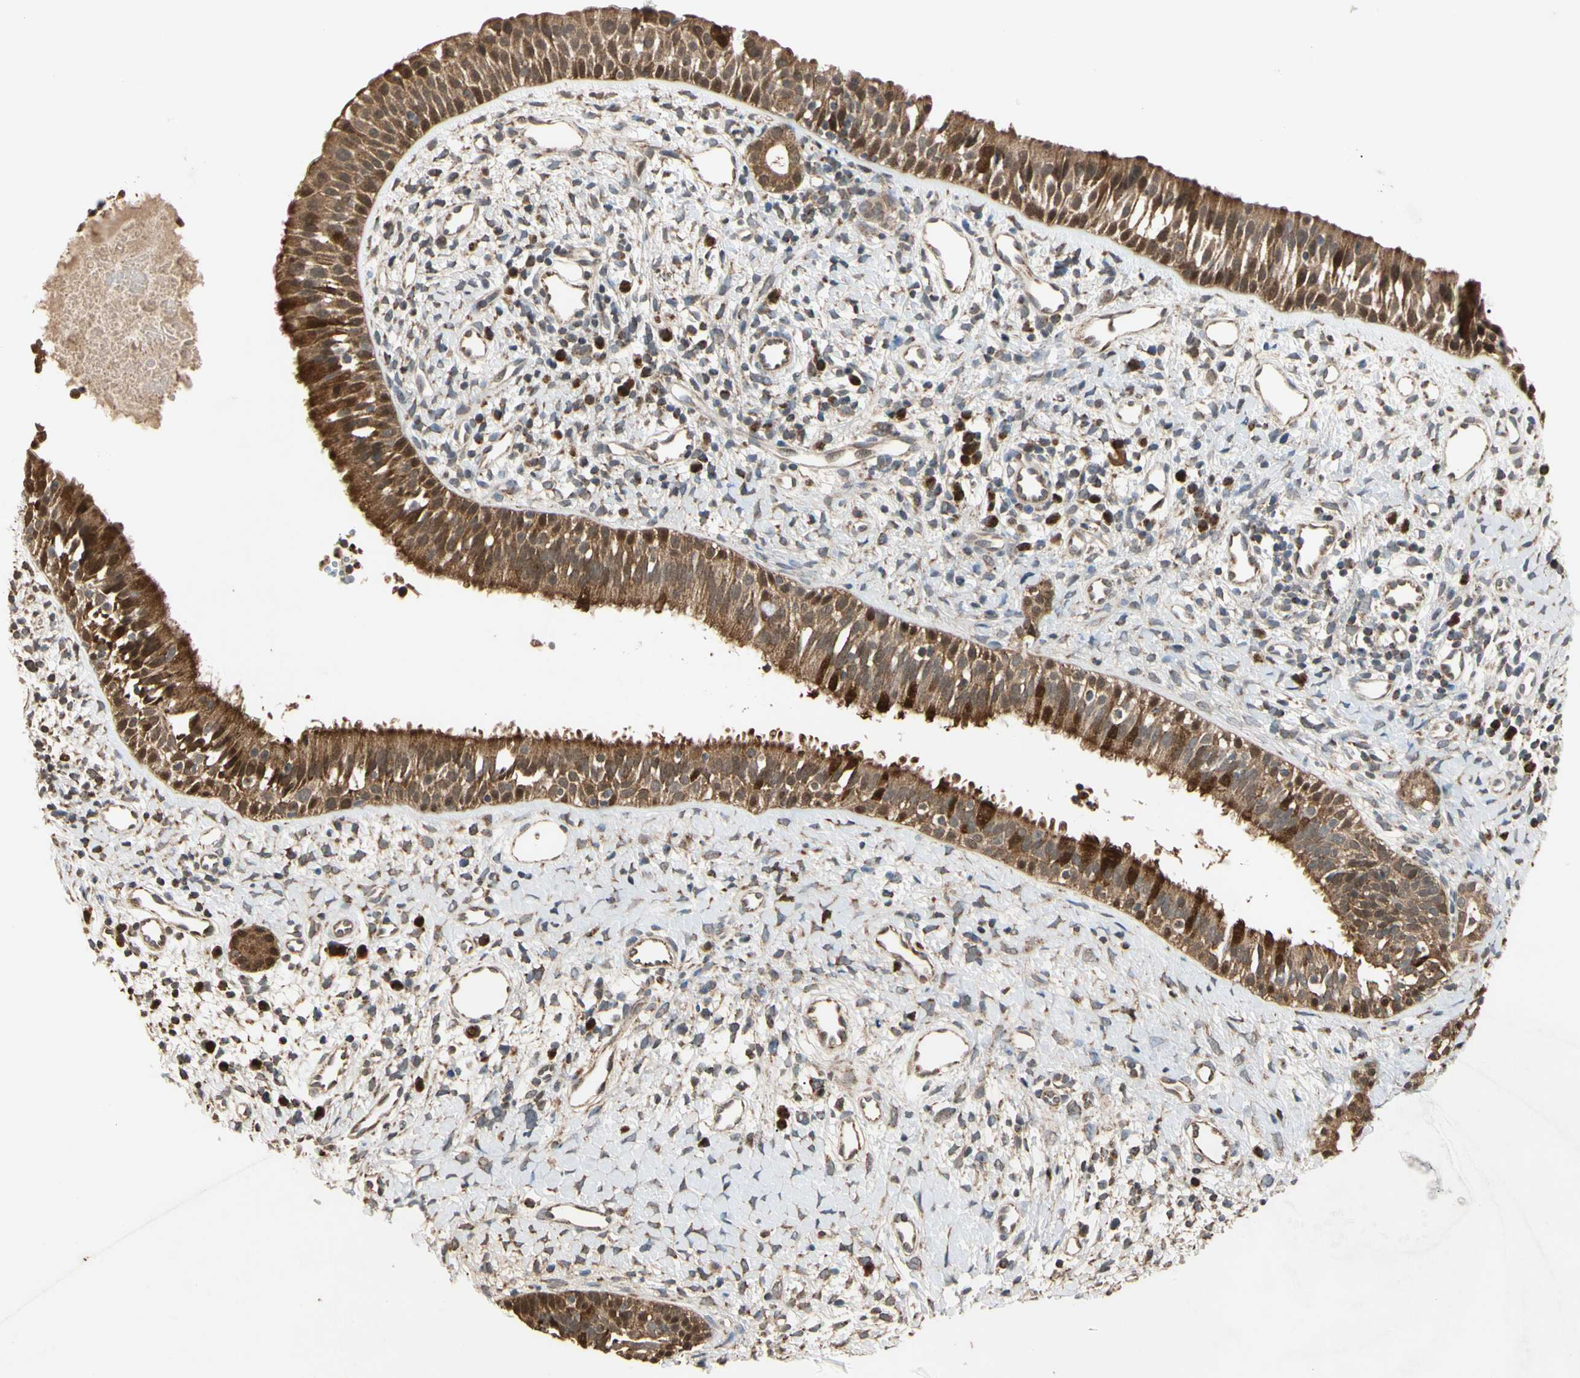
{"staining": {"intensity": "strong", "quantity": ">75%", "location": "cytoplasmic/membranous,nuclear"}, "tissue": "nasopharynx", "cell_type": "Respiratory epithelial cells", "image_type": "normal", "snomed": [{"axis": "morphology", "description": "Normal tissue, NOS"}, {"axis": "topography", "description": "Nasopharynx"}], "caption": "Nasopharynx stained with DAB immunohistochemistry (IHC) exhibits high levels of strong cytoplasmic/membranous,nuclear expression in about >75% of respiratory epithelial cells.", "gene": "PRDX5", "patient": {"sex": "male", "age": 22}}